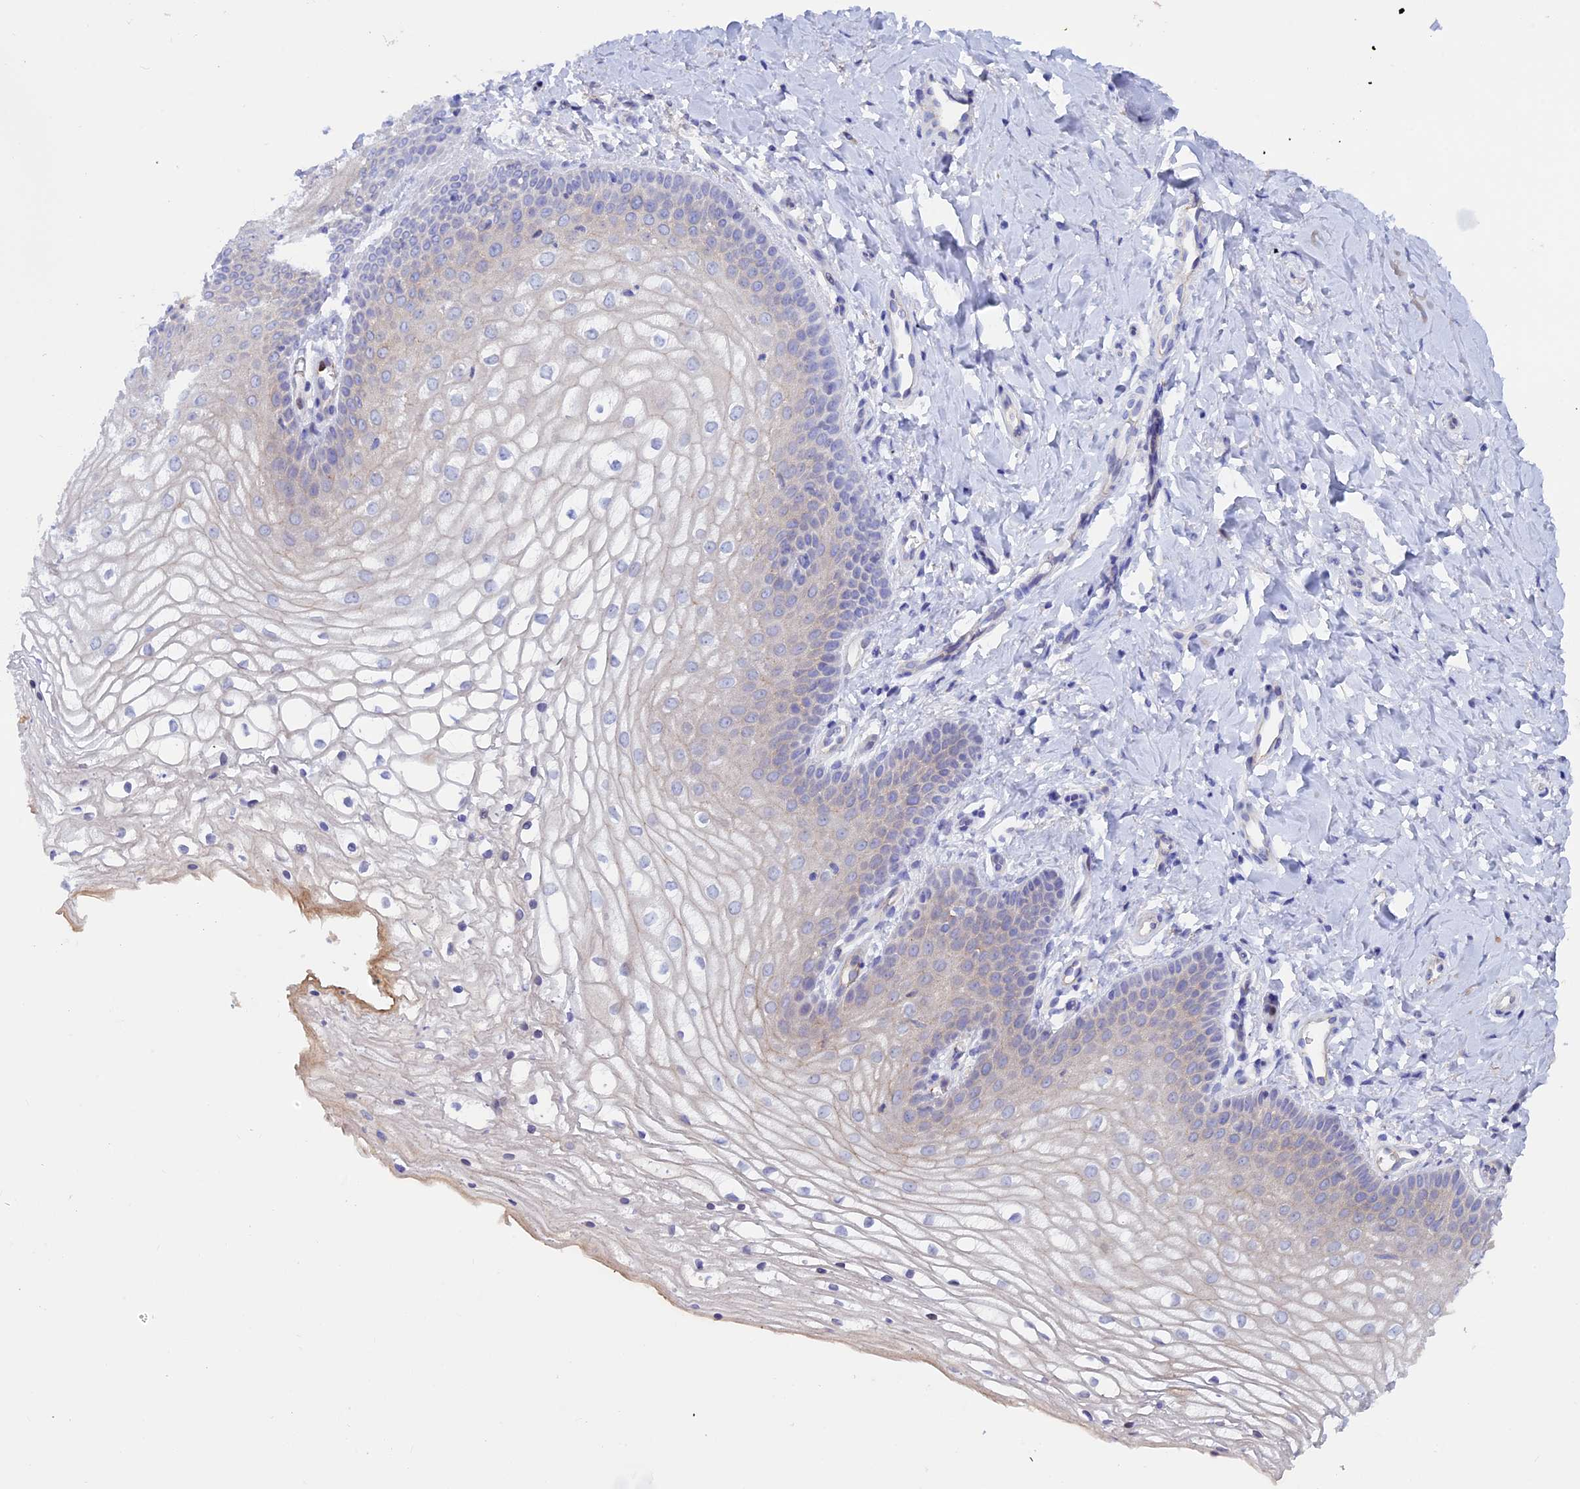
{"staining": {"intensity": "weak", "quantity": "<25%", "location": "cytoplasmic/membranous"}, "tissue": "vagina", "cell_type": "Squamous epithelial cells", "image_type": "normal", "snomed": [{"axis": "morphology", "description": "Normal tissue, NOS"}, {"axis": "topography", "description": "Vagina"}], "caption": "This is an IHC image of normal human vagina. There is no expression in squamous epithelial cells.", "gene": "GK5", "patient": {"sex": "female", "age": 68}}